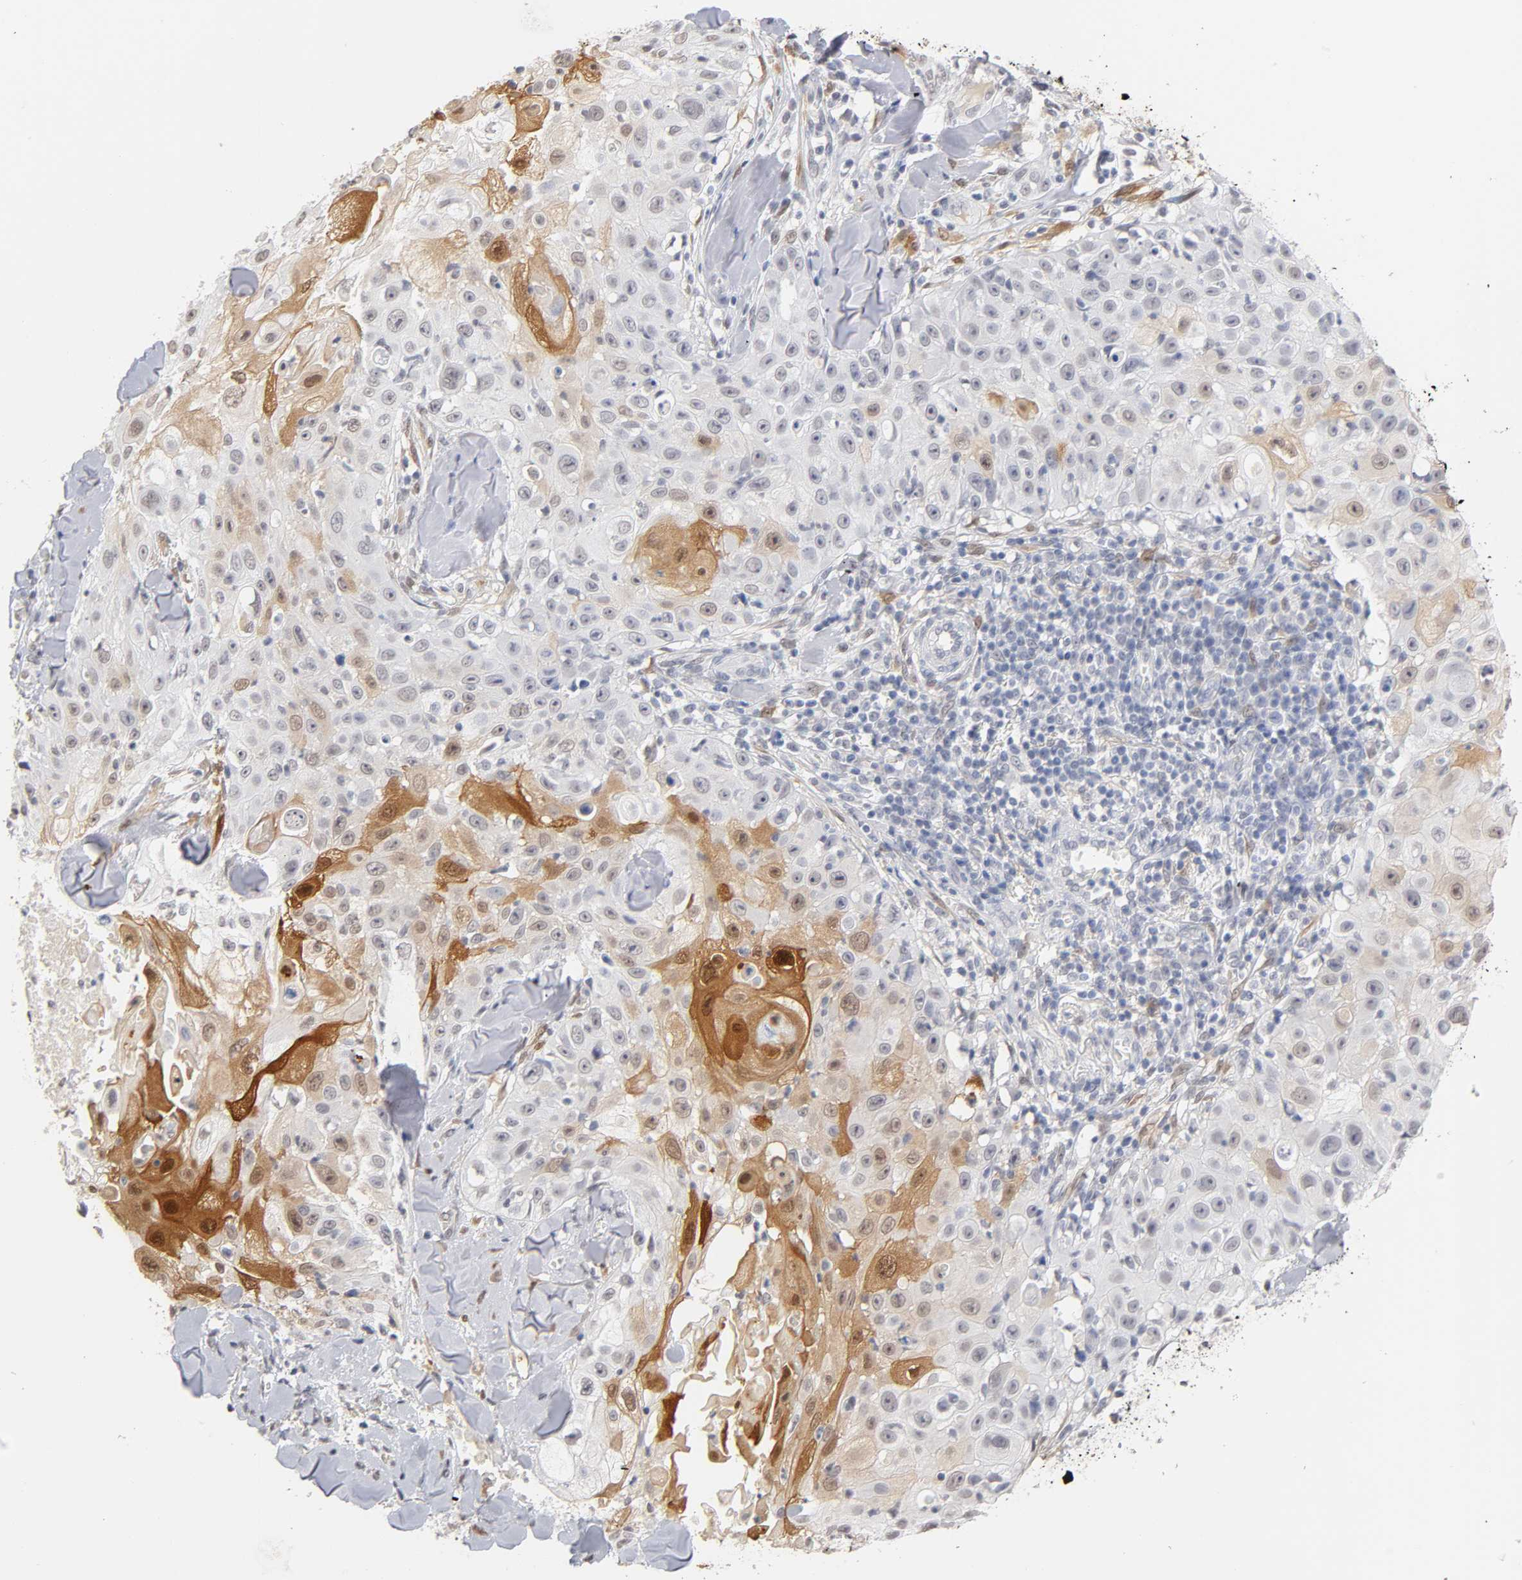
{"staining": {"intensity": "moderate", "quantity": "25%-75%", "location": "cytoplasmic/membranous,nuclear"}, "tissue": "skin cancer", "cell_type": "Tumor cells", "image_type": "cancer", "snomed": [{"axis": "morphology", "description": "Squamous cell carcinoma, NOS"}, {"axis": "topography", "description": "Skin"}], "caption": "IHC staining of skin cancer (squamous cell carcinoma), which shows medium levels of moderate cytoplasmic/membranous and nuclear expression in about 25%-75% of tumor cells indicating moderate cytoplasmic/membranous and nuclear protein expression. The staining was performed using DAB (brown) for protein detection and nuclei were counterstained in hematoxylin (blue).", "gene": "CRABP2", "patient": {"sex": "male", "age": 86}}